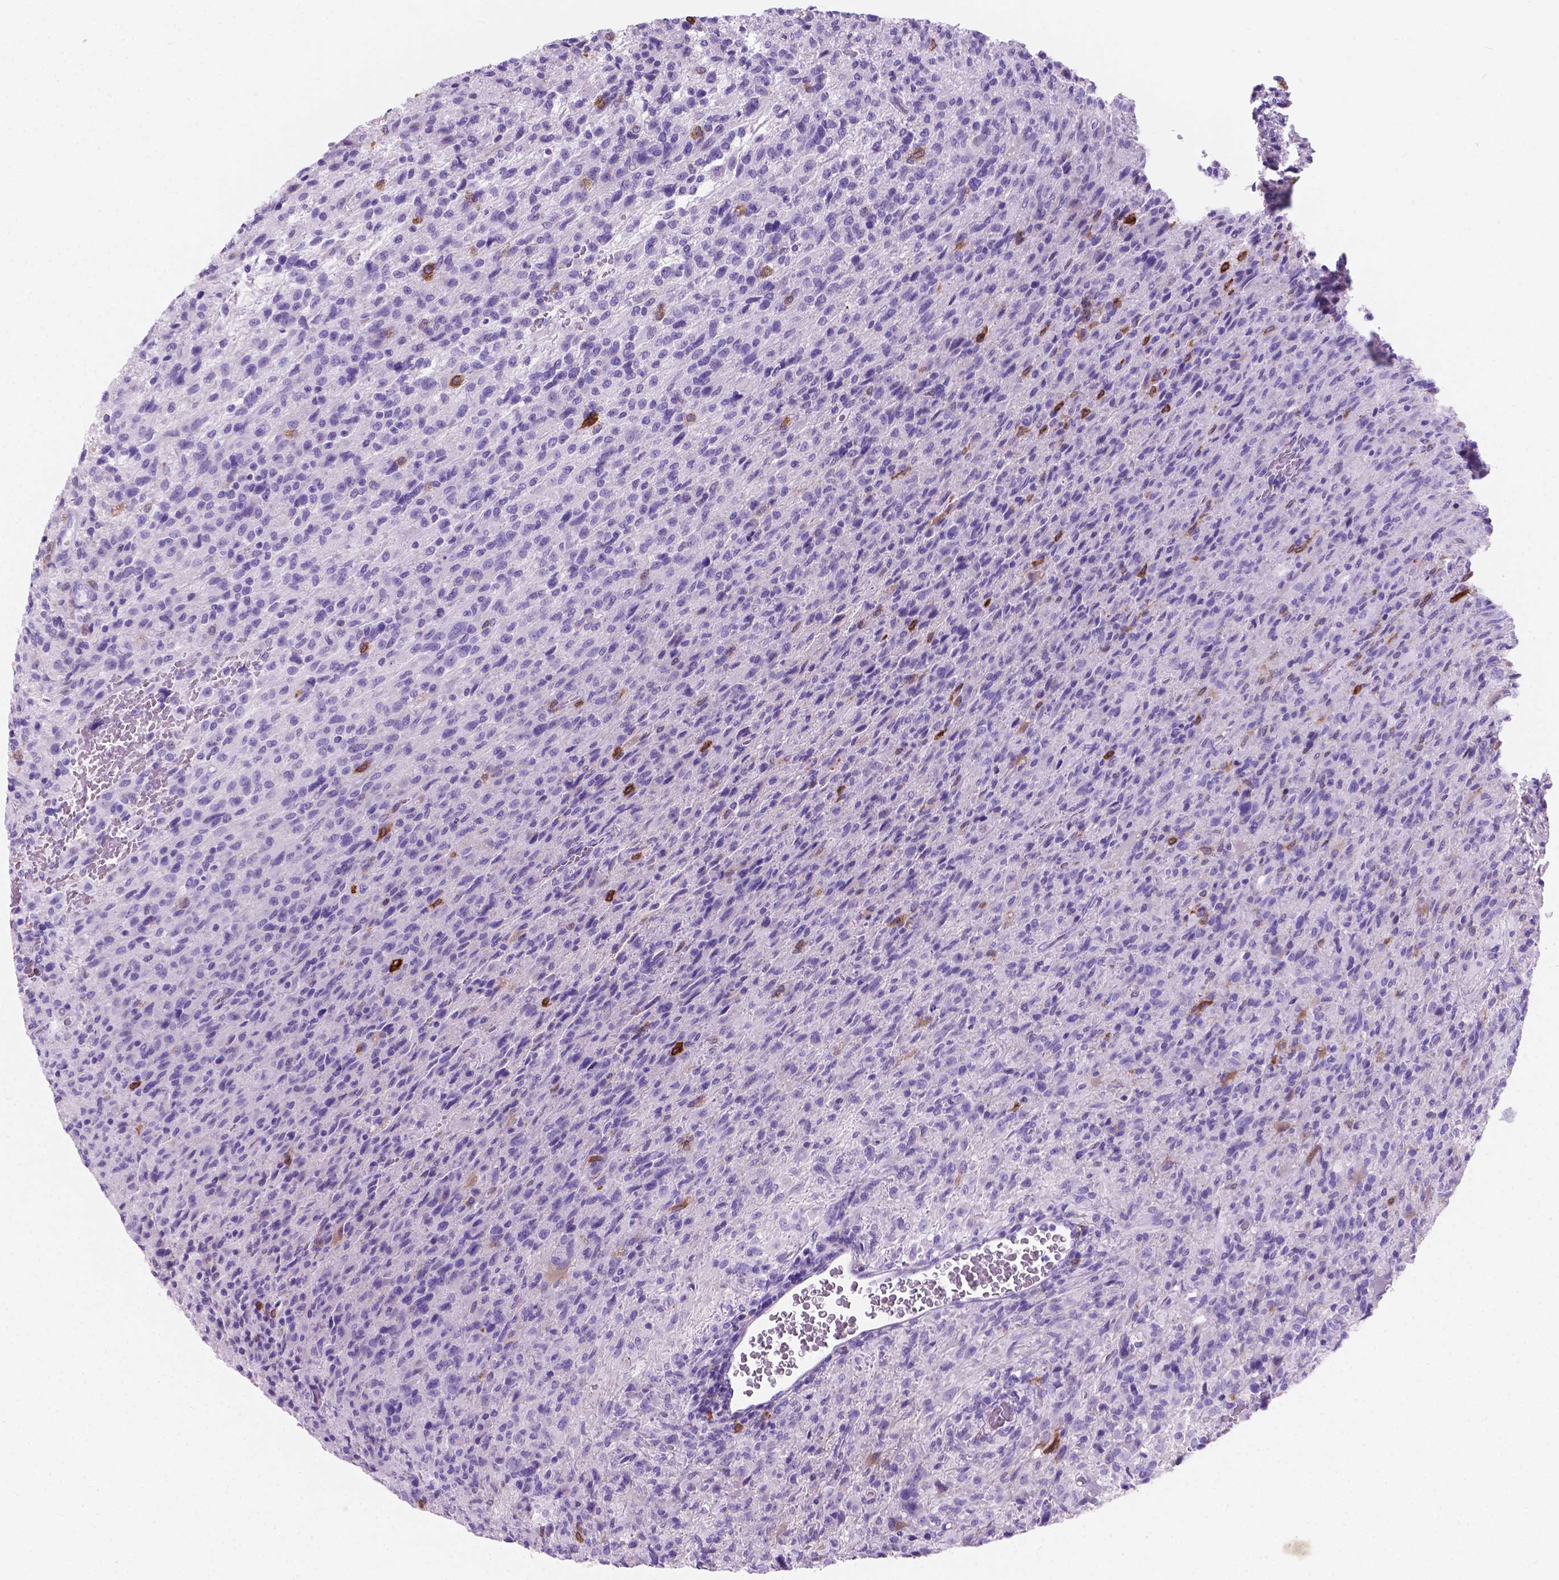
{"staining": {"intensity": "negative", "quantity": "none", "location": "none"}, "tissue": "glioma", "cell_type": "Tumor cells", "image_type": "cancer", "snomed": [{"axis": "morphology", "description": "Glioma, malignant, High grade"}, {"axis": "topography", "description": "Brain"}], "caption": "This is an IHC image of human glioma. There is no staining in tumor cells.", "gene": "MACF1", "patient": {"sex": "male", "age": 68}}